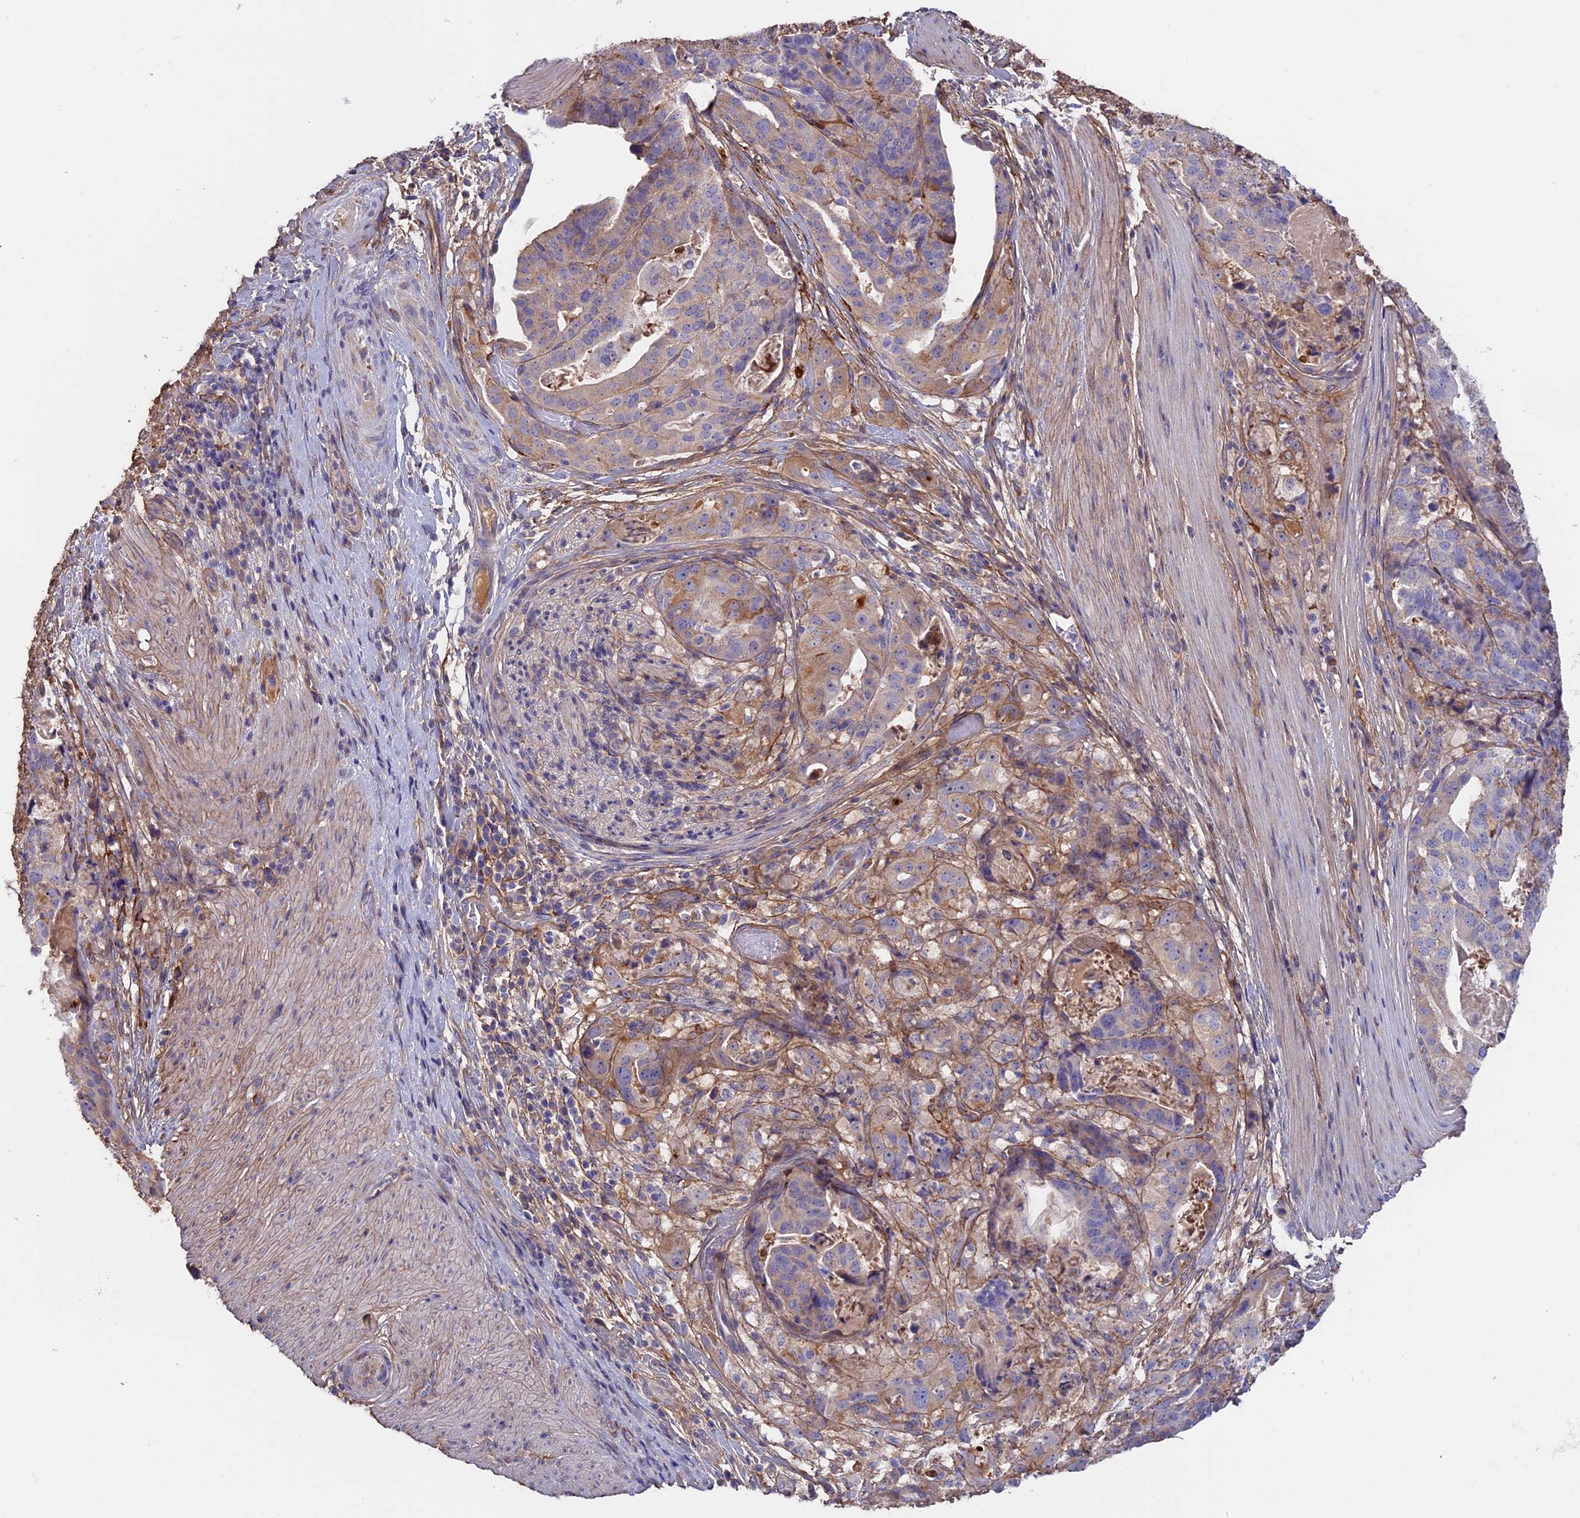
{"staining": {"intensity": "moderate", "quantity": "<25%", "location": "cytoplasmic/membranous"}, "tissue": "stomach cancer", "cell_type": "Tumor cells", "image_type": "cancer", "snomed": [{"axis": "morphology", "description": "Adenocarcinoma, NOS"}, {"axis": "topography", "description": "Stomach"}], "caption": "Moderate cytoplasmic/membranous staining is identified in about <25% of tumor cells in adenocarcinoma (stomach). The staining was performed using DAB, with brown indicating positive protein expression. Nuclei are stained blue with hematoxylin.", "gene": "COL4A3", "patient": {"sex": "male", "age": 48}}